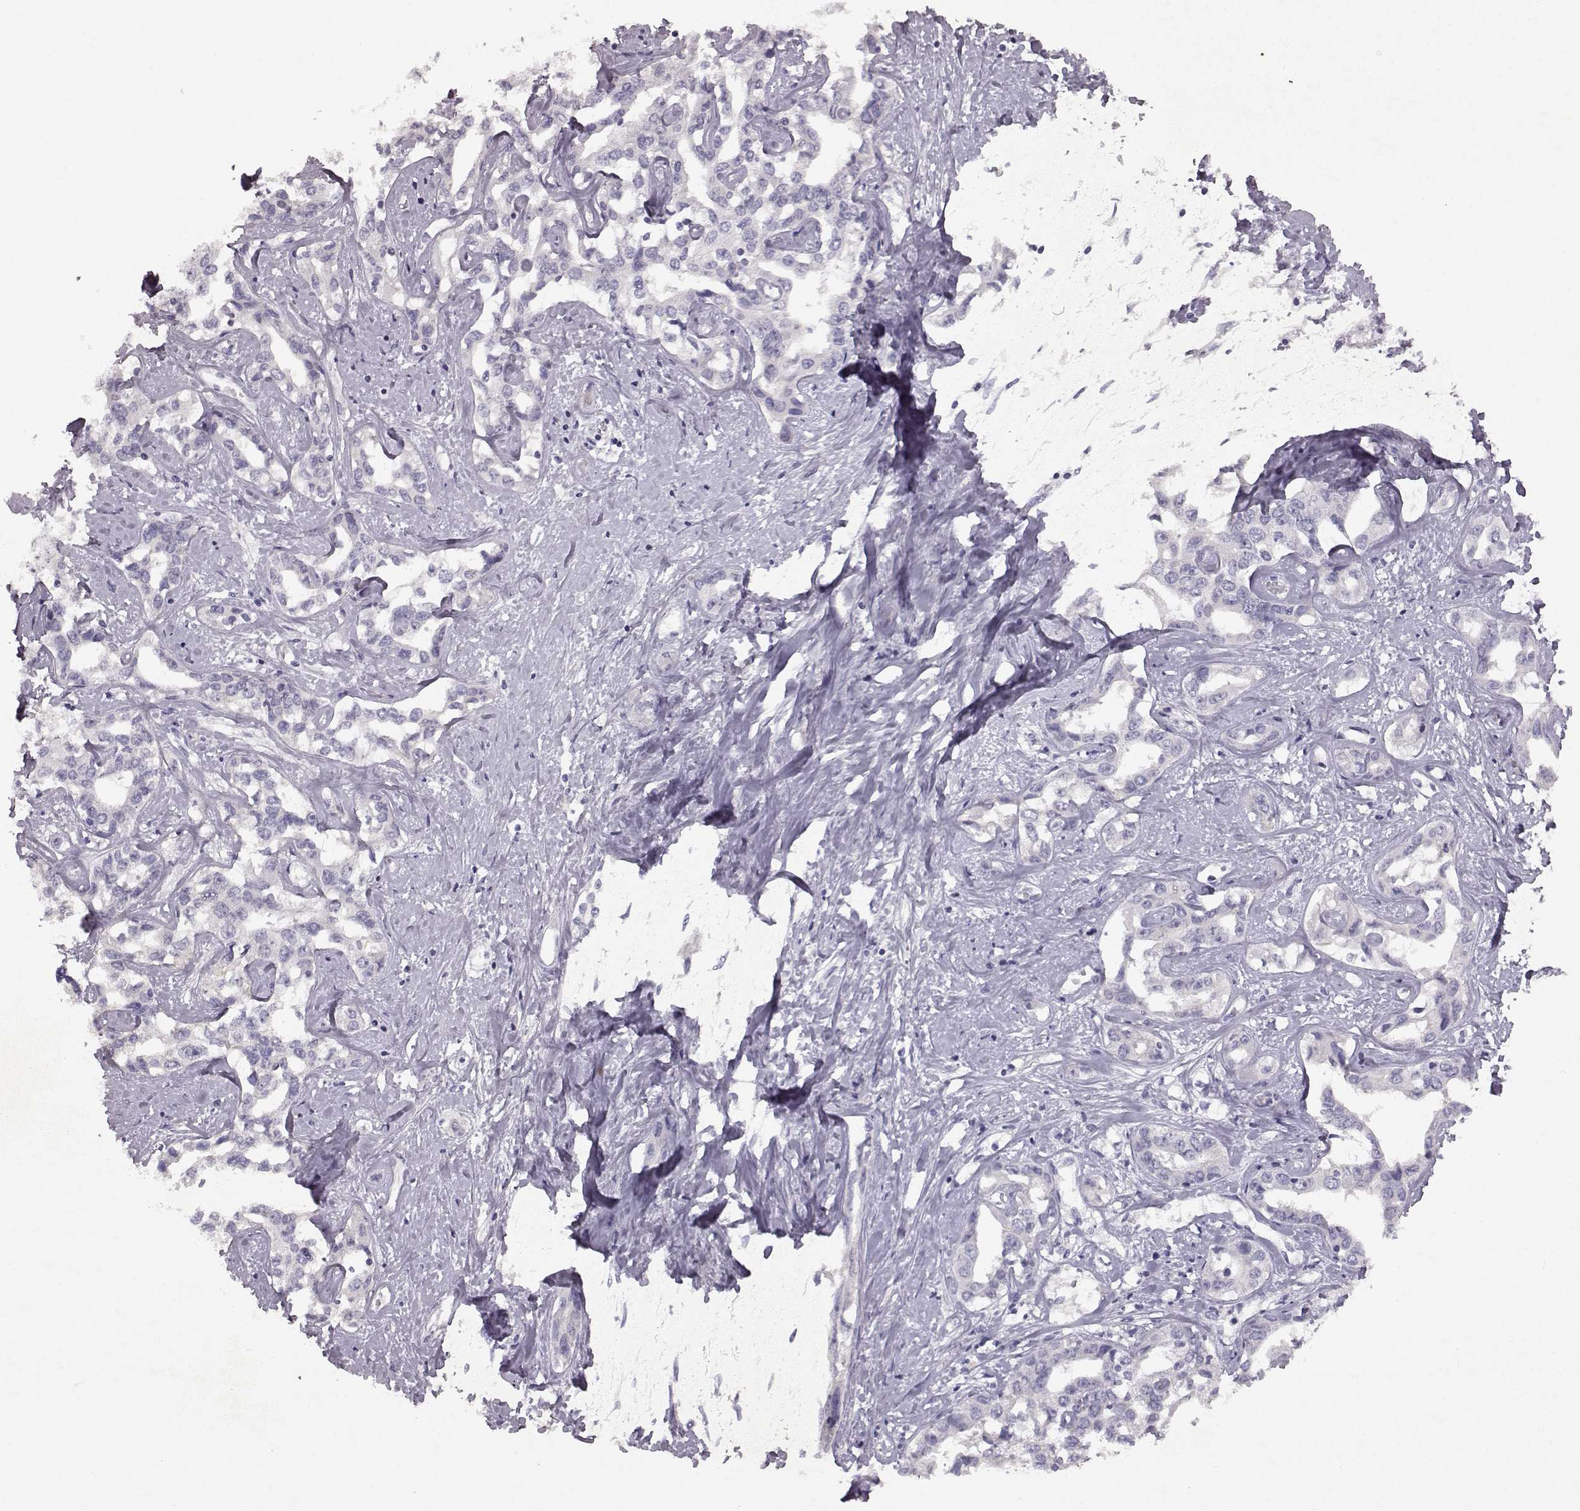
{"staining": {"intensity": "negative", "quantity": "none", "location": "none"}, "tissue": "liver cancer", "cell_type": "Tumor cells", "image_type": "cancer", "snomed": [{"axis": "morphology", "description": "Cholangiocarcinoma"}, {"axis": "topography", "description": "Liver"}], "caption": "Tumor cells show no significant staining in liver cholangiocarcinoma.", "gene": "SPAG17", "patient": {"sex": "male", "age": 59}}